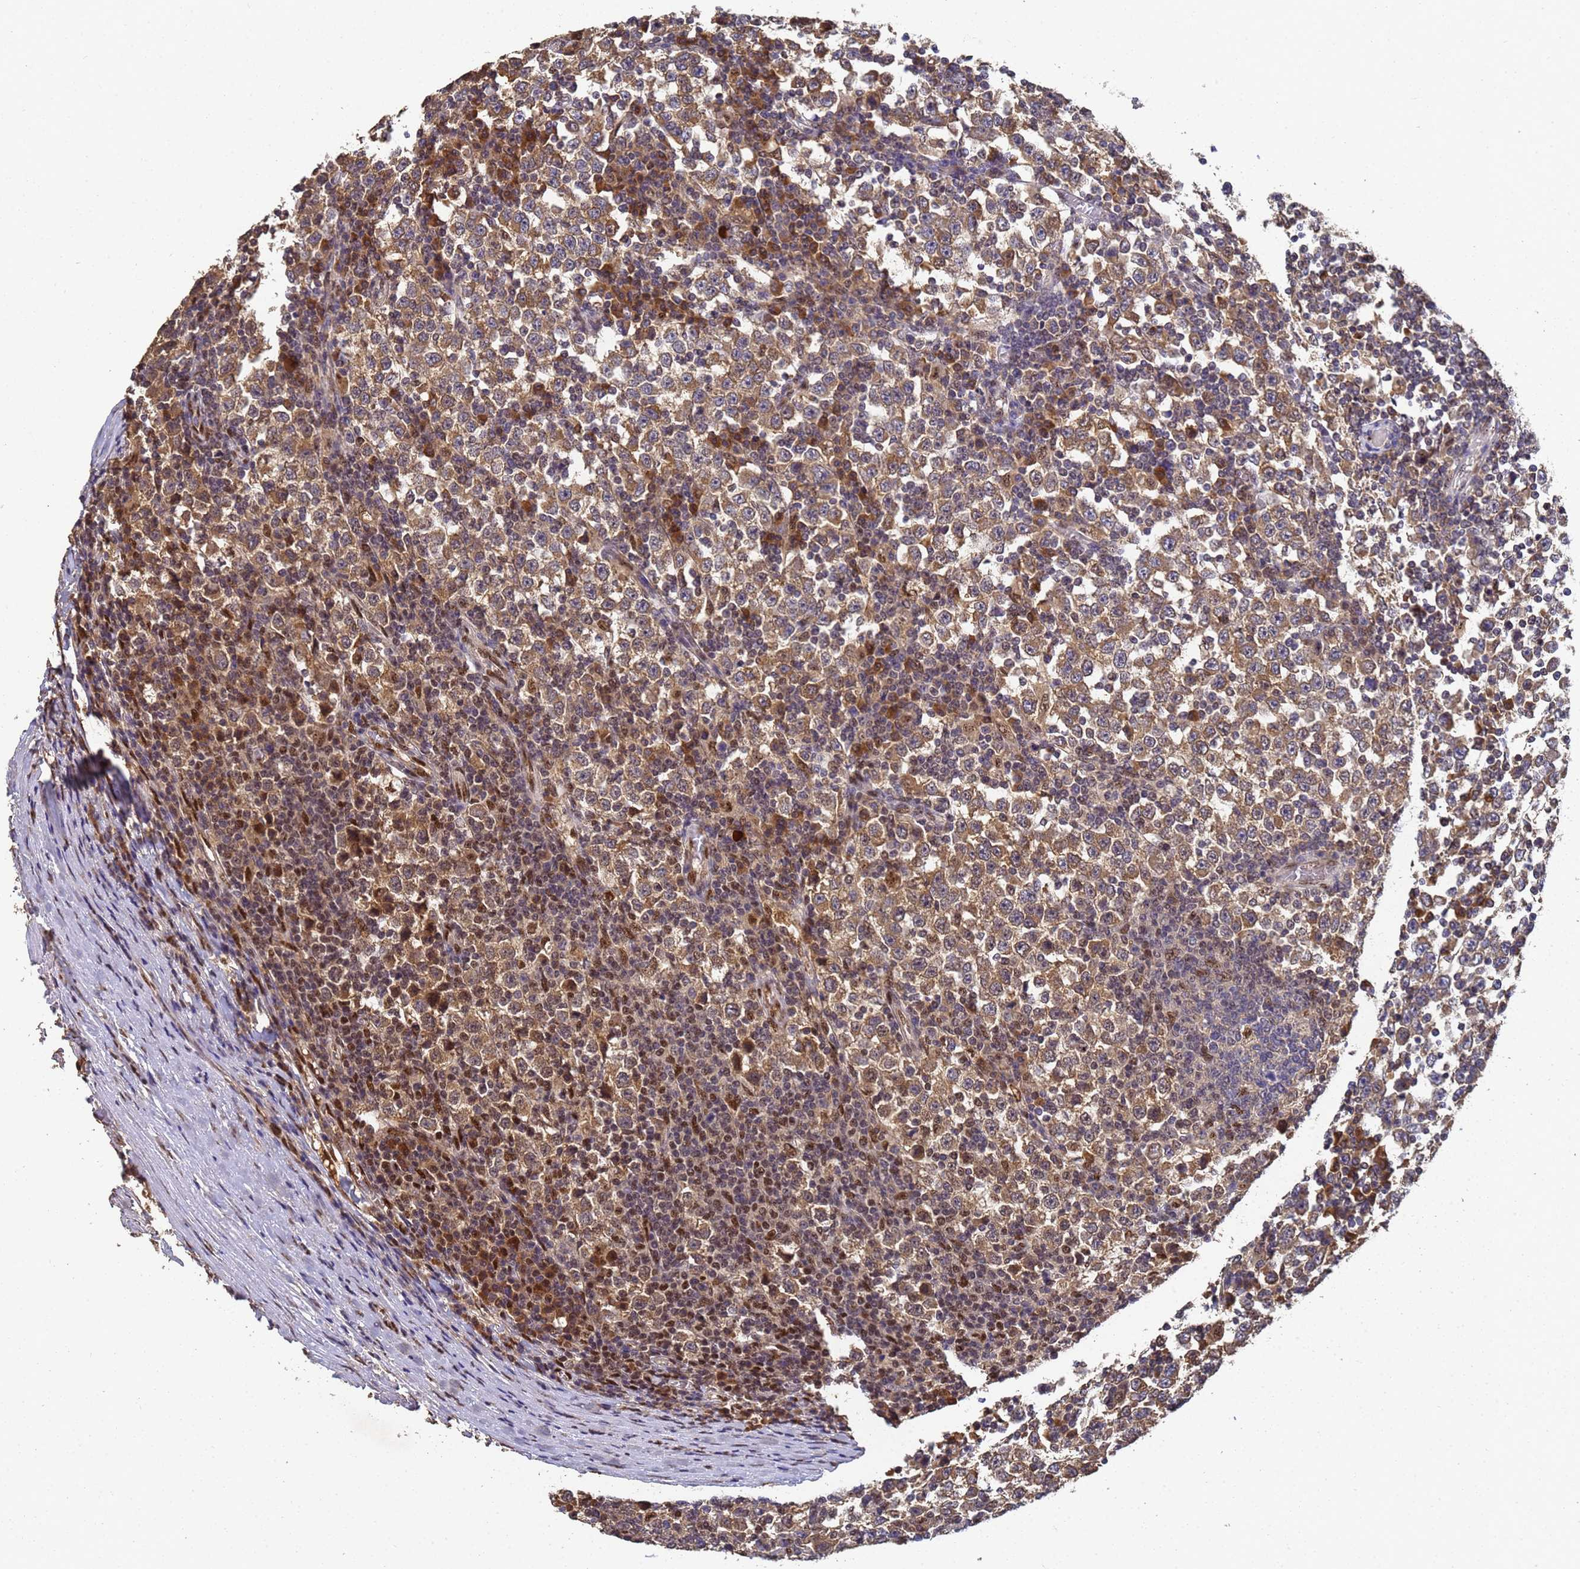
{"staining": {"intensity": "moderate", "quantity": "25%-75%", "location": "cytoplasmic/membranous"}, "tissue": "testis cancer", "cell_type": "Tumor cells", "image_type": "cancer", "snomed": [{"axis": "morphology", "description": "Seminoma, NOS"}, {"axis": "topography", "description": "Testis"}], "caption": "Protein expression analysis of testis cancer (seminoma) reveals moderate cytoplasmic/membranous staining in about 25%-75% of tumor cells.", "gene": "SECISBP2", "patient": {"sex": "male", "age": 65}}